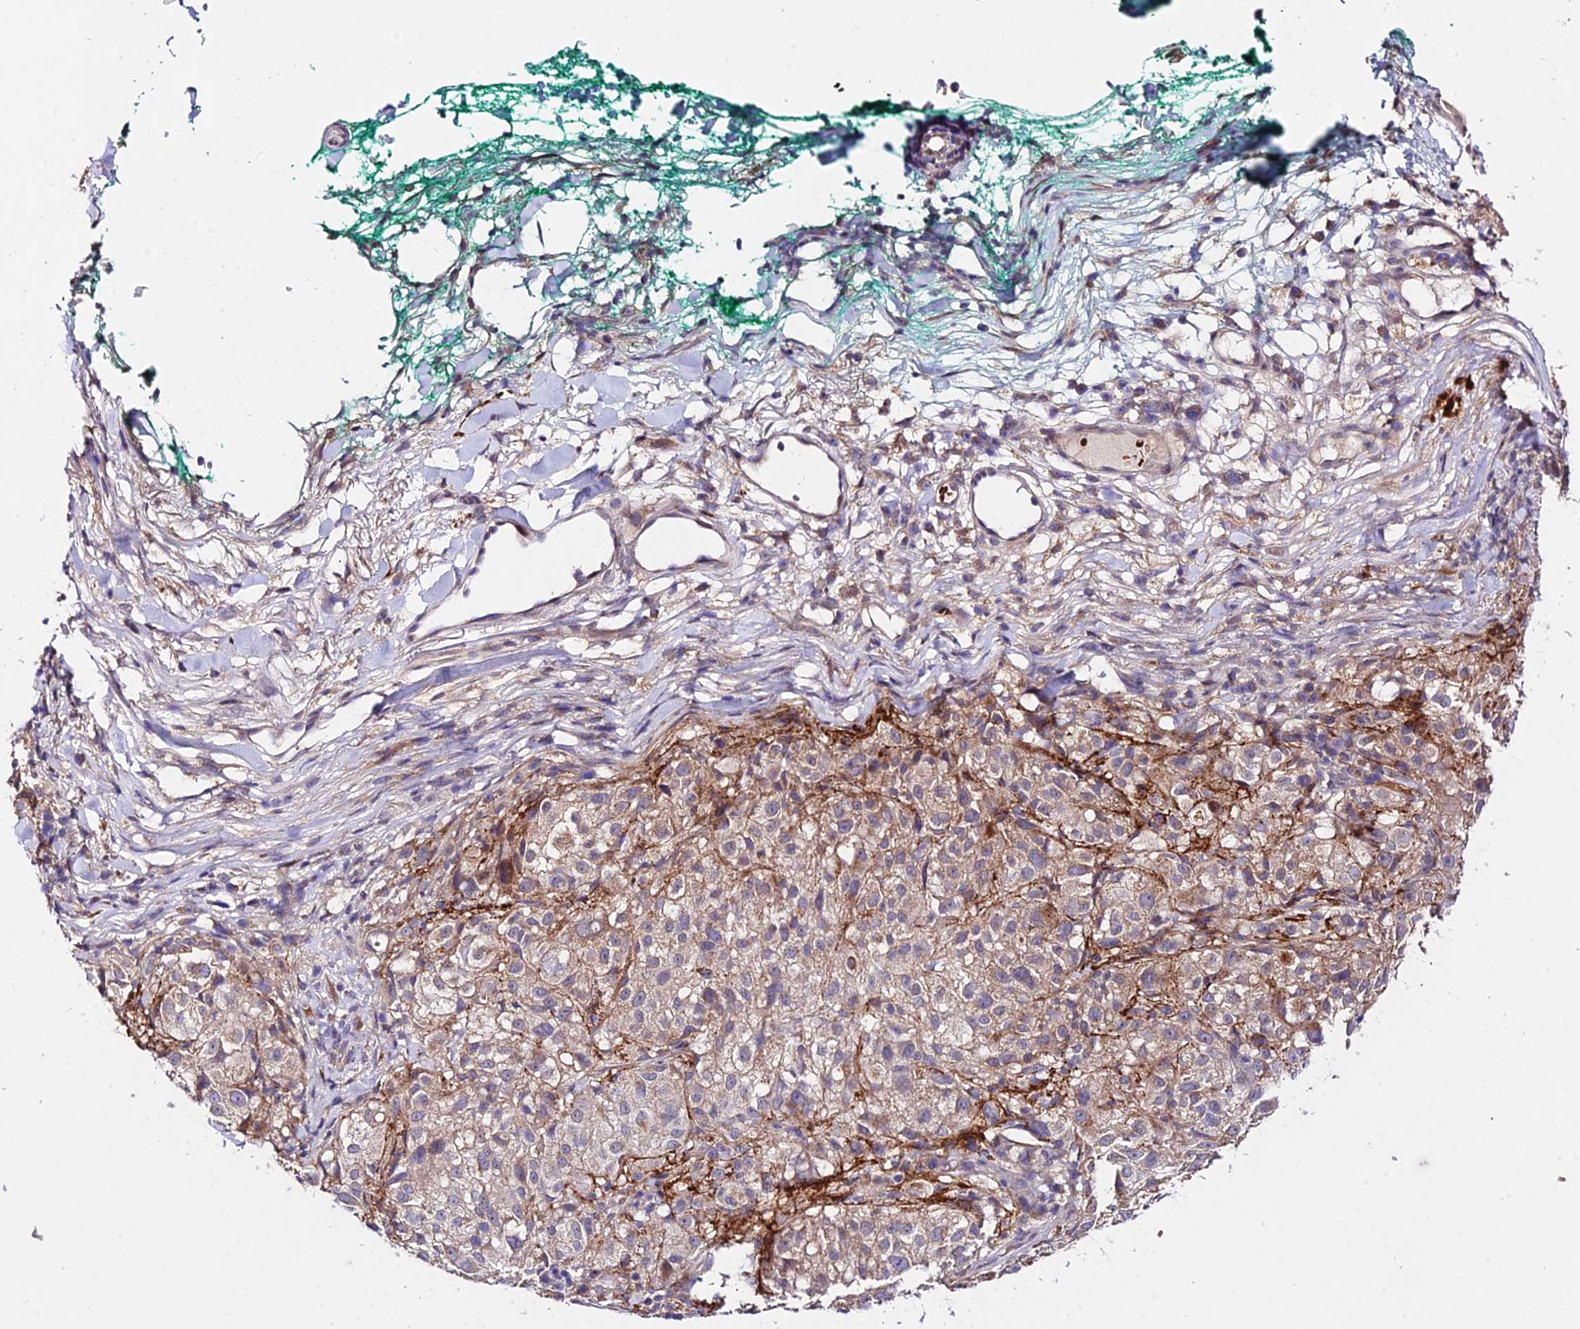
{"staining": {"intensity": "negative", "quantity": "none", "location": "none"}, "tissue": "melanoma", "cell_type": "Tumor cells", "image_type": "cancer", "snomed": [{"axis": "morphology", "description": "Necrosis, NOS"}, {"axis": "morphology", "description": "Malignant melanoma, NOS"}, {"axis": "topography", "description": "Skin"}], "caption": "Human melanoma stained for a protein using immunohistochemistry demonstrates no positivity in tumor cells.", "gene": "WDR5B", "patient": {"sex": "female", "age": 87}}